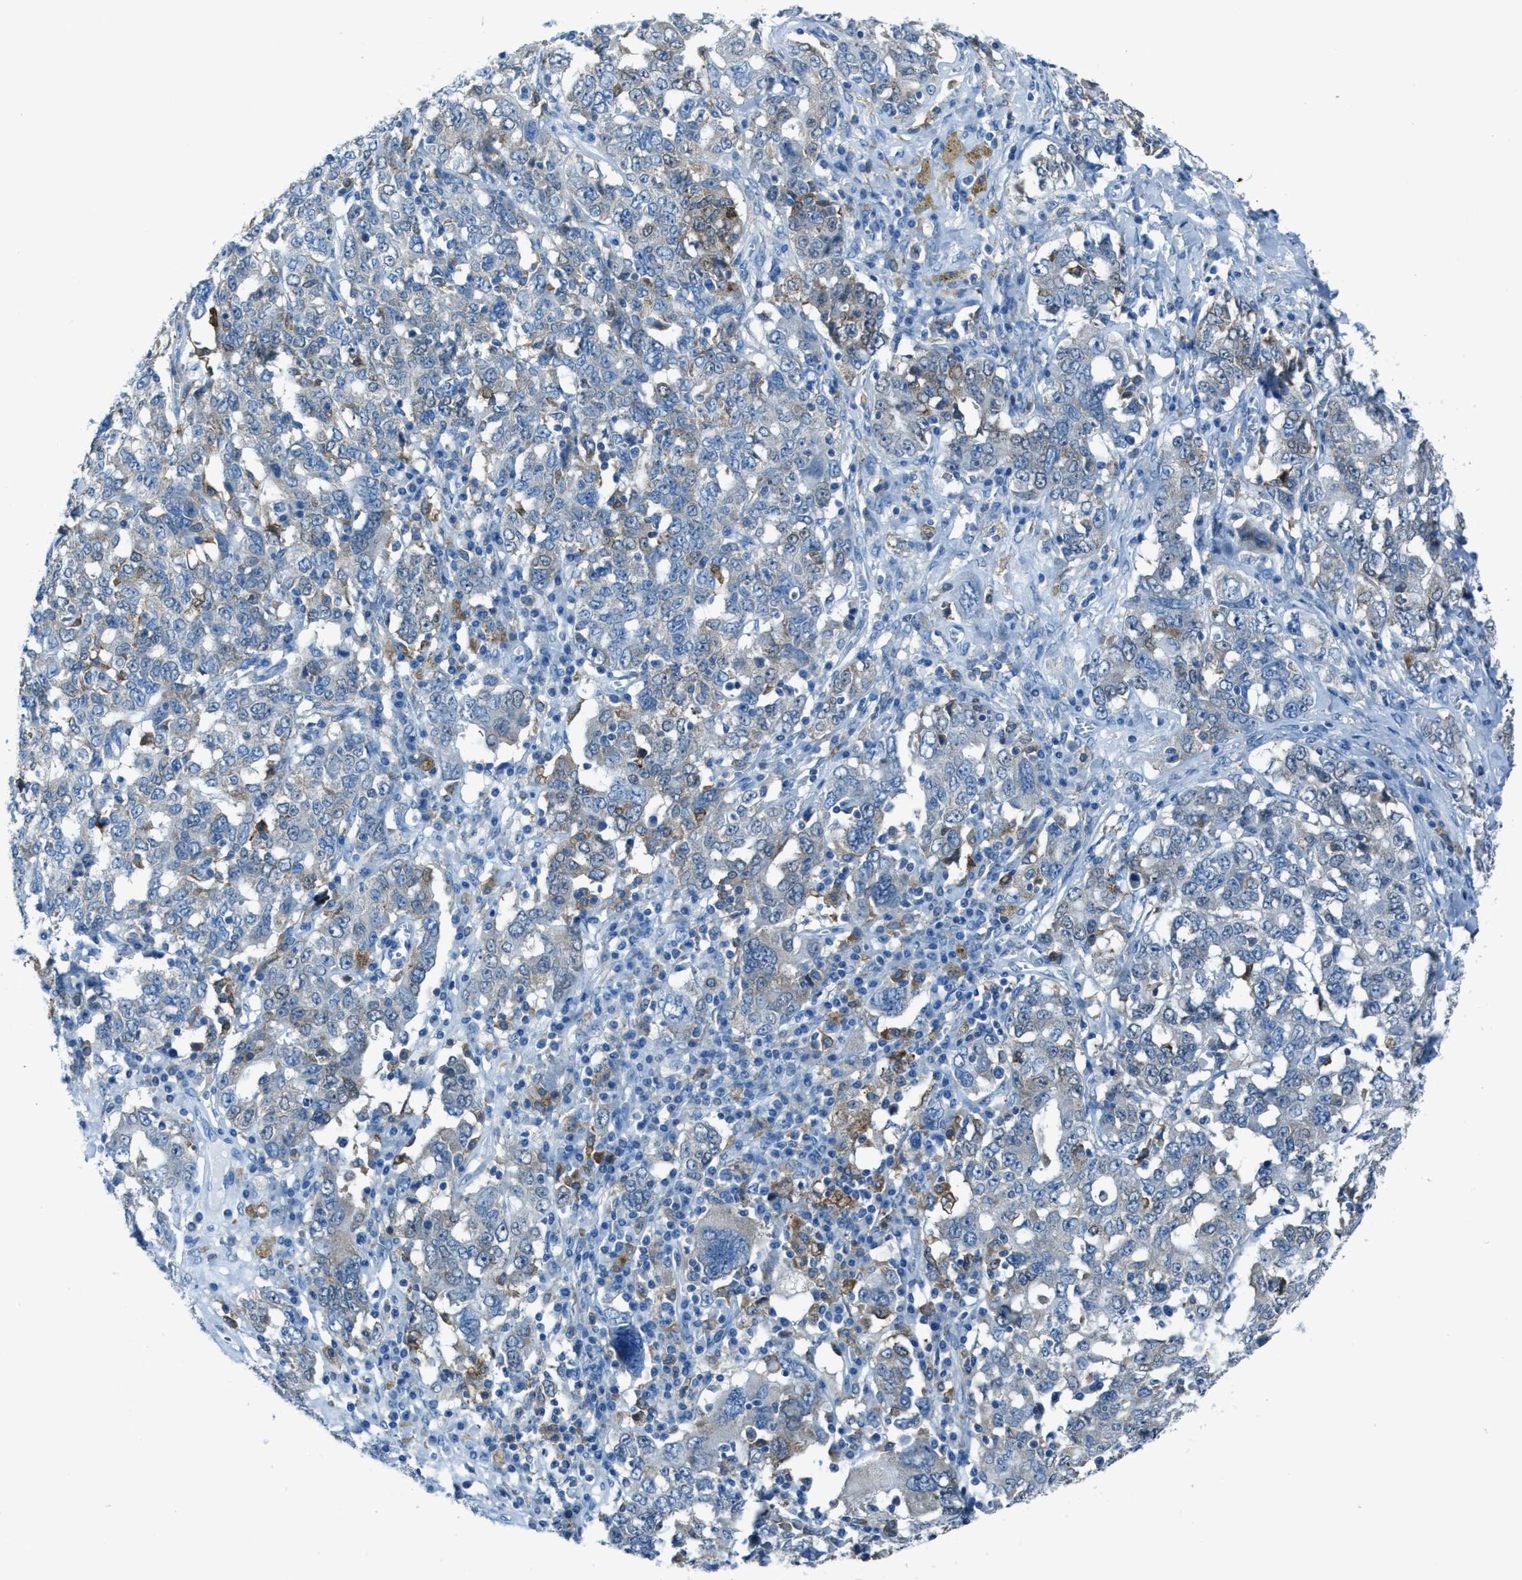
{"staining": {"intensity": "weak", "quantity": "25%-75%", "location": "cytoplasmic/membranous"}, "tissue": "ovarian cancer", "cell_type": "Tumor cells", "image_type": "cancer", "snomed": [{"axis": "morphology", "description": "Carcinoma, endometroid"}, {"axis": "topography", "description": "Ovary"}], "caption": "Protein staining exhibits weak cytoplasmic/membranous expression in approximately 25%-75% of tumor cells in ovarian cancer. The staining is performed using DAB brown chromogen to label protein expression. The nuclei are counter-stained blue using hematoxylin.", "gene": "MATCAP2", "patient": {"sex": "female", "age": 62}}